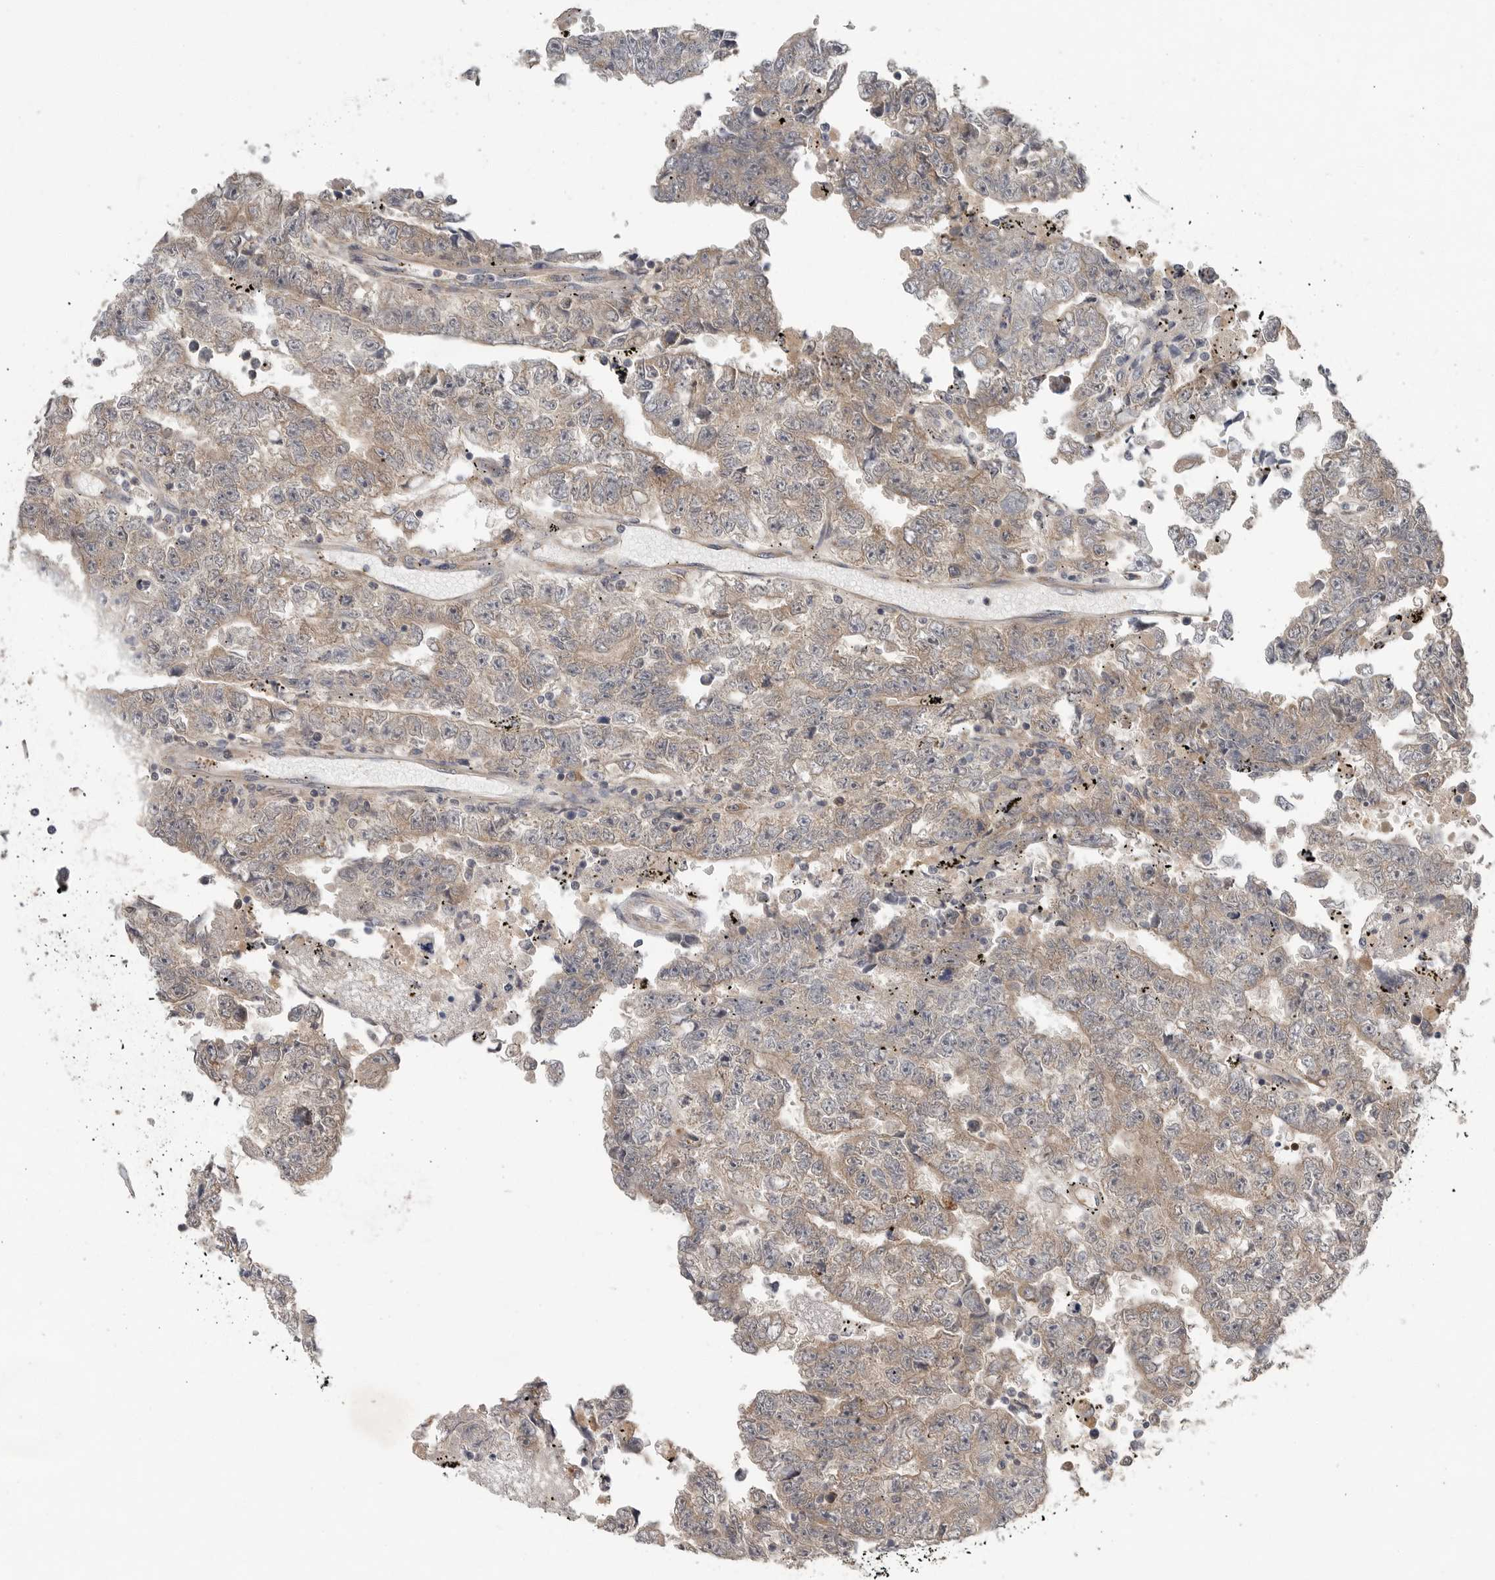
{"staining": {"intensity": "weak", "quantity": ">75%", "location": "cytoplasmic/membranous"}, "tissue": "testis cancer", "cell_type": "Tumor cells", "image_type": "cancer", "snomed": [{"axis": "morphology", "description": "Carcinoma, Embryonal, NOS"}, {"axis": "topography", "description": "Testis"}], "caption": "Embryonal carcinoma (testis) stained with DAB IHC shows low levels of weak cytoplasmic/membranous expression in about >75% of tumor cells.", "gene": "OSBPL9", "patient": {"sex": "male", "age": 25}}